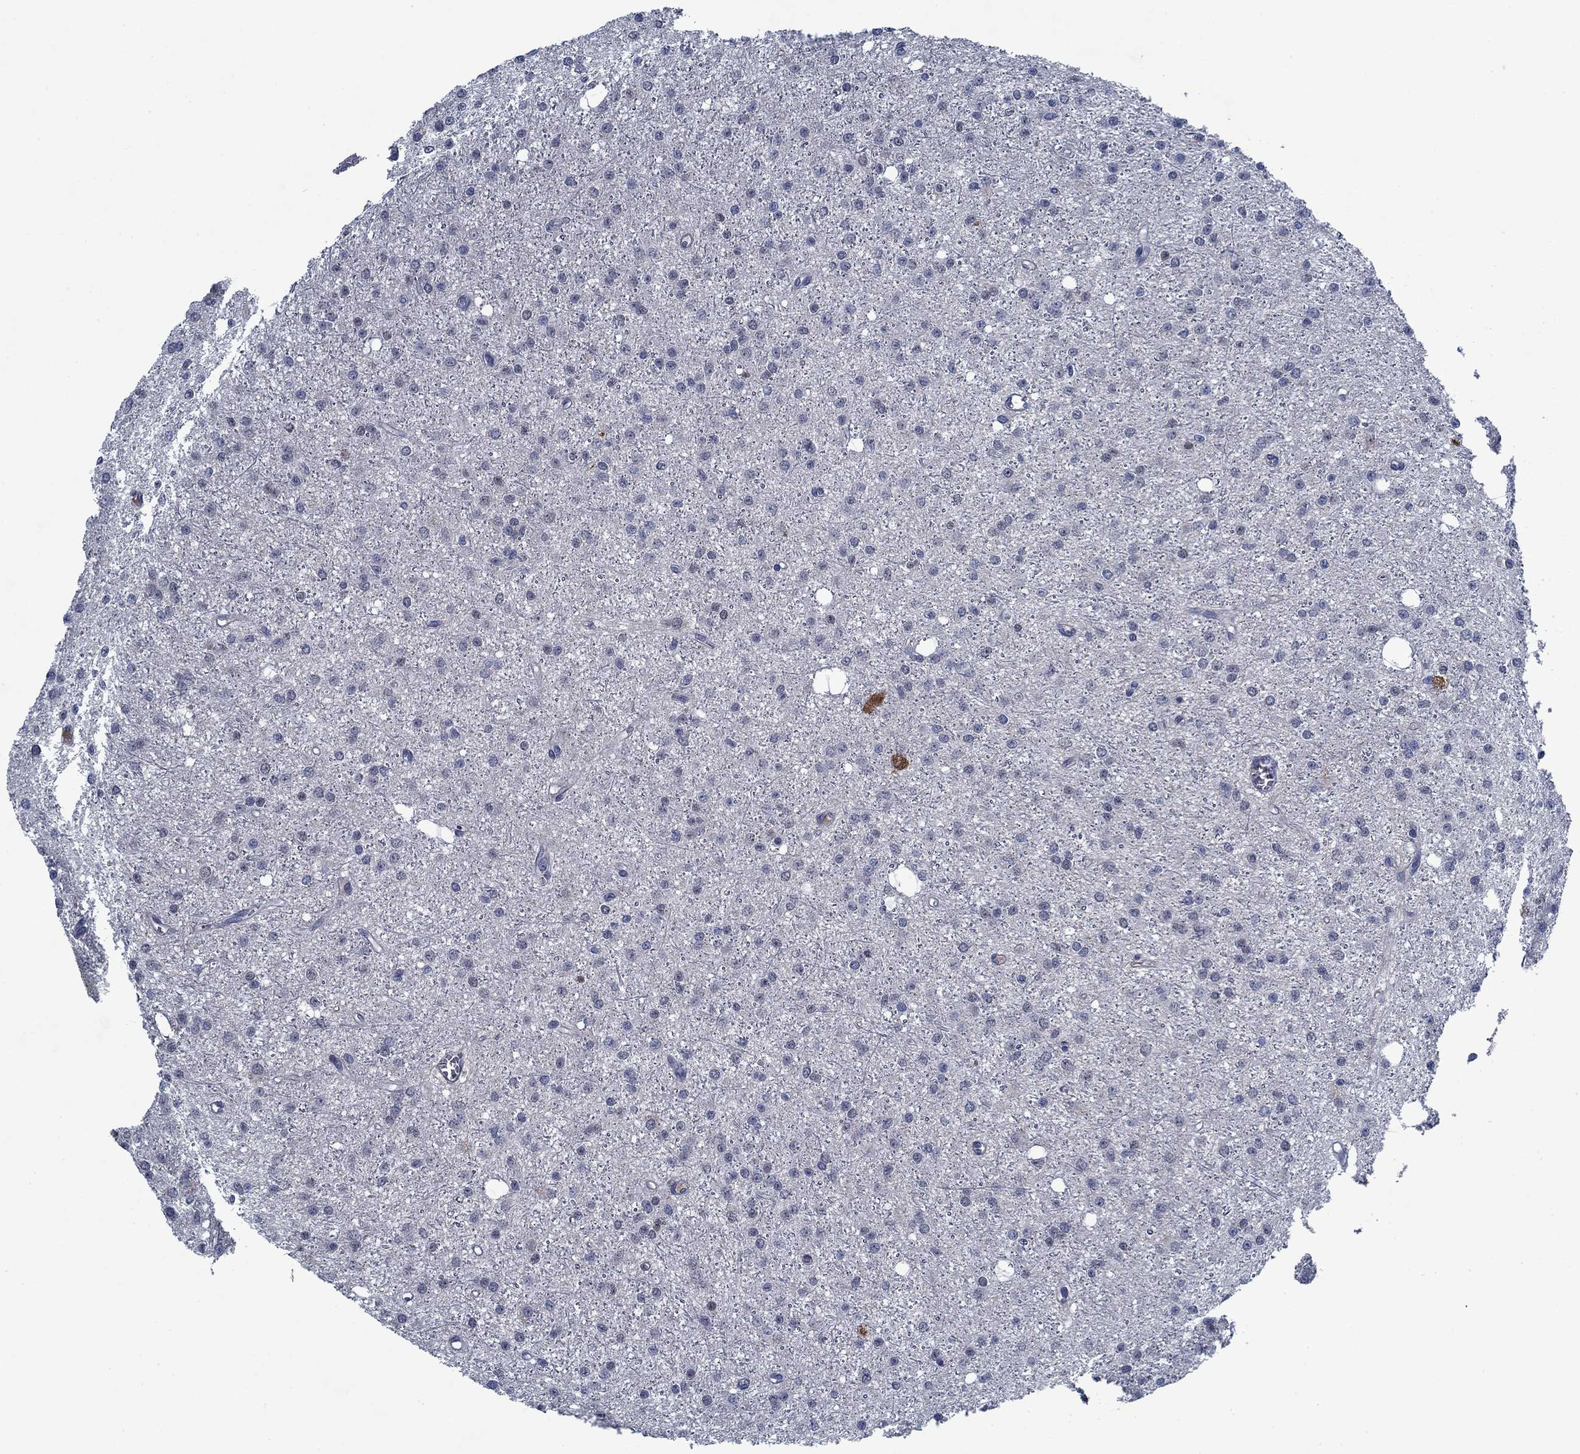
{"staining": {"intensity": "negative", "quantity": "none", "location": "none"}, "tissue": "glioma", "cell_type": "Tumor cells", "image_type": "cancer", "snomed": [{"axis": "morphology", "description": "Glioma, malignant, Low grade"}, {"axis": "topography", "description": "Brain"}], "caption": "The image reveals no staining of tumor cells in malignant glioma (low-grade).", "gene": "PNMA8A", "patient": {"sex": "male", "age": 27}}